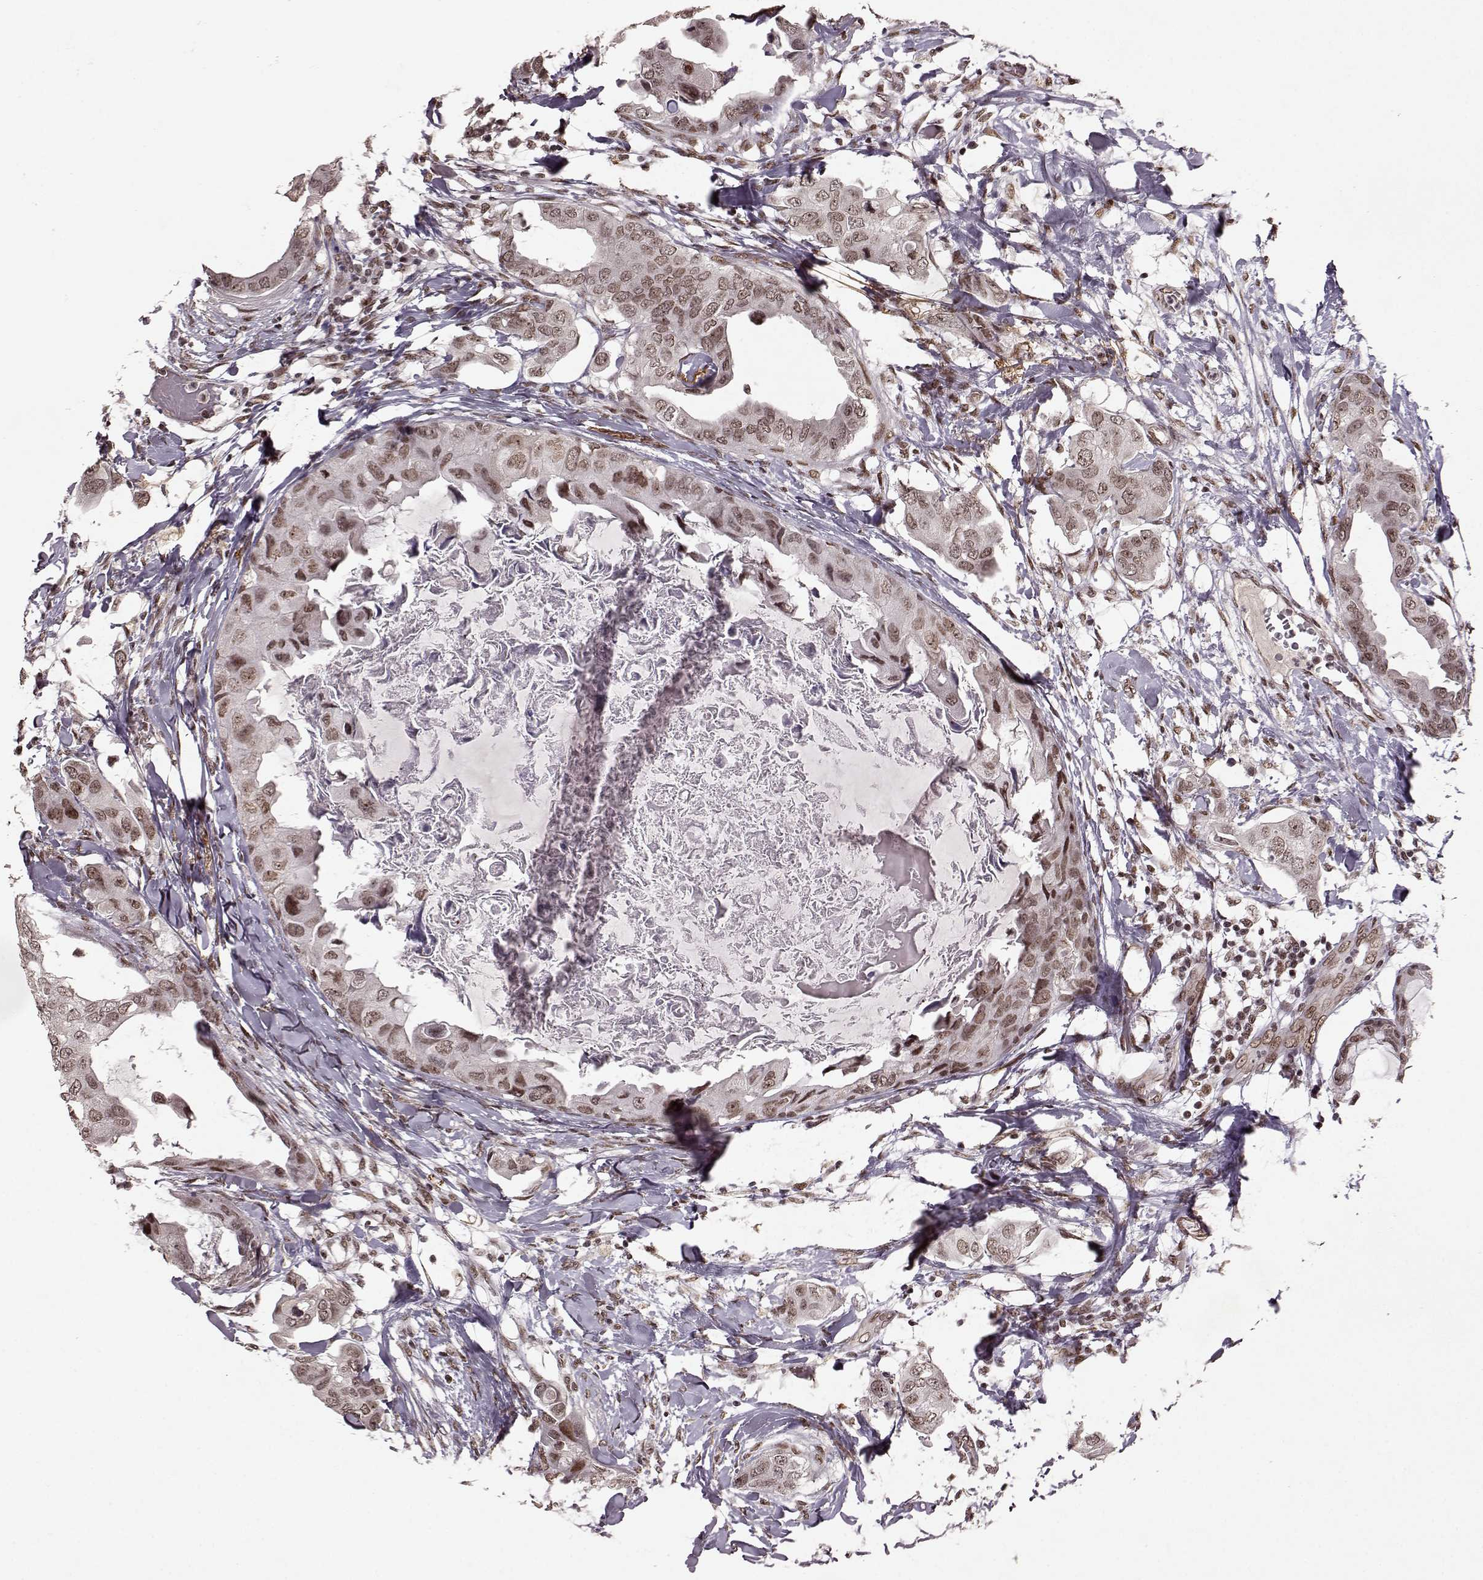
{"staining": {"intensity": "weak", "quantity": ">75%", "location": "nuclear"}, "tissue": "breast cancer", "cell_type": "Tumor cells", "image_type": "cancer", "snomed": [{"axis": "morphology", "description": "Normal tissue, NOS"}, {"axis": "morphology", "description": "Duct carcinoma"}, {"axis": "topography", "description": "Breast"}], "caption": "Intraductal carcinoma (breast) tissue reveals weak nuclear positivity in approximately >75% of tumor cells, visualized by immunohistochemistry.", "gene": "RRAGD", "patient": {"sex": "female", "age": 40}}